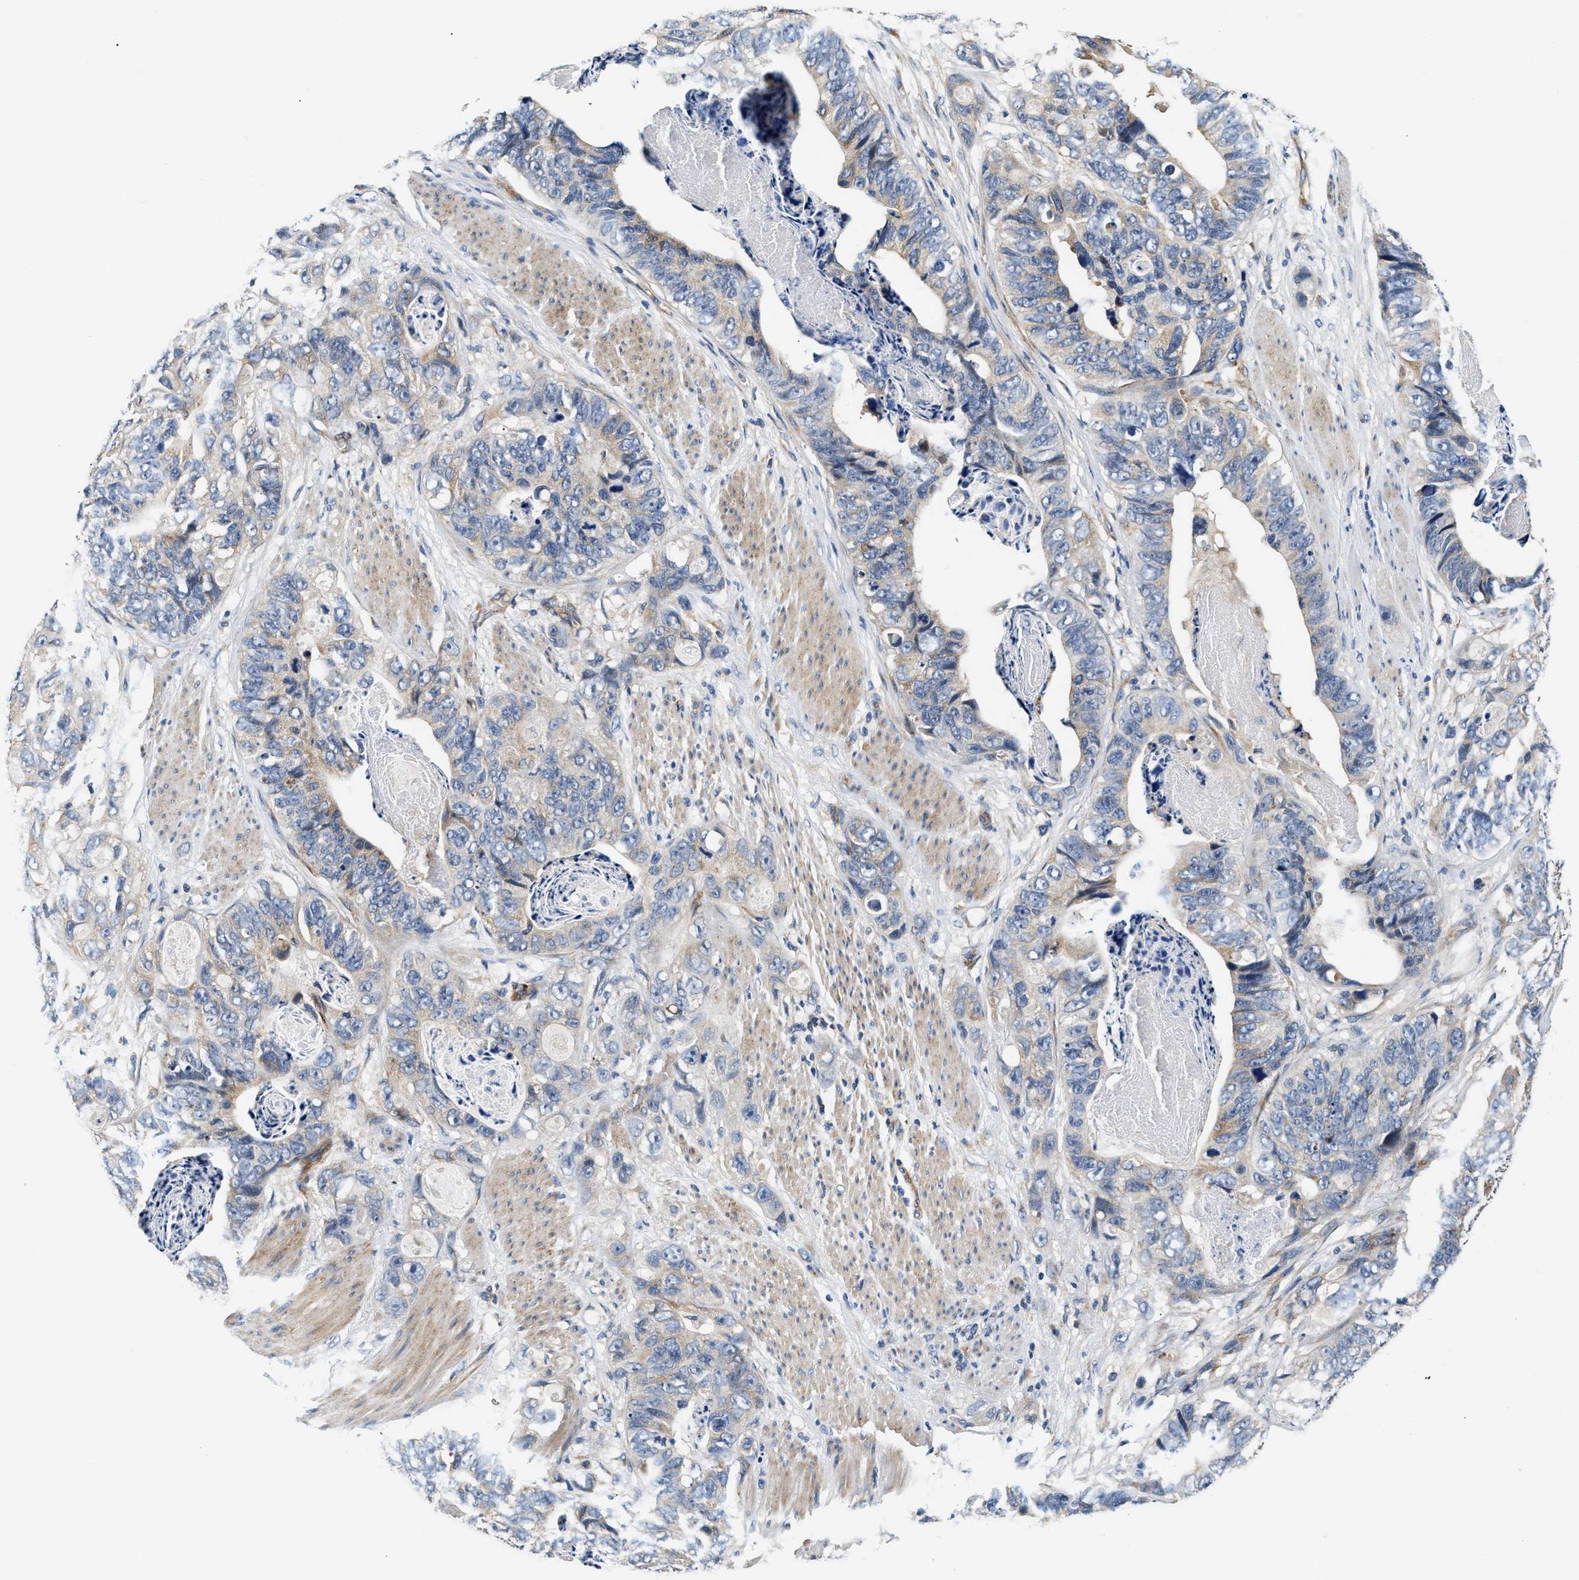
{"staining": {"intensity": "negative", "quantity": "none", "location": "none"}, "tissue": "stomach cancer", "cell_type": "Tumor cells", "image_type": "cancer", "snomed": [{"axis": "morphology", "description": "Adenocarcinoma, NOS"}, {"axis": "topography", "description": "Stomach"}], "caption": "This is an IHC image of human stomach cancer (adenocarcinoma). There is no expression in tumor cells.", "gene": "TEX2", "patient": {"sex": "female", "age": 89}}